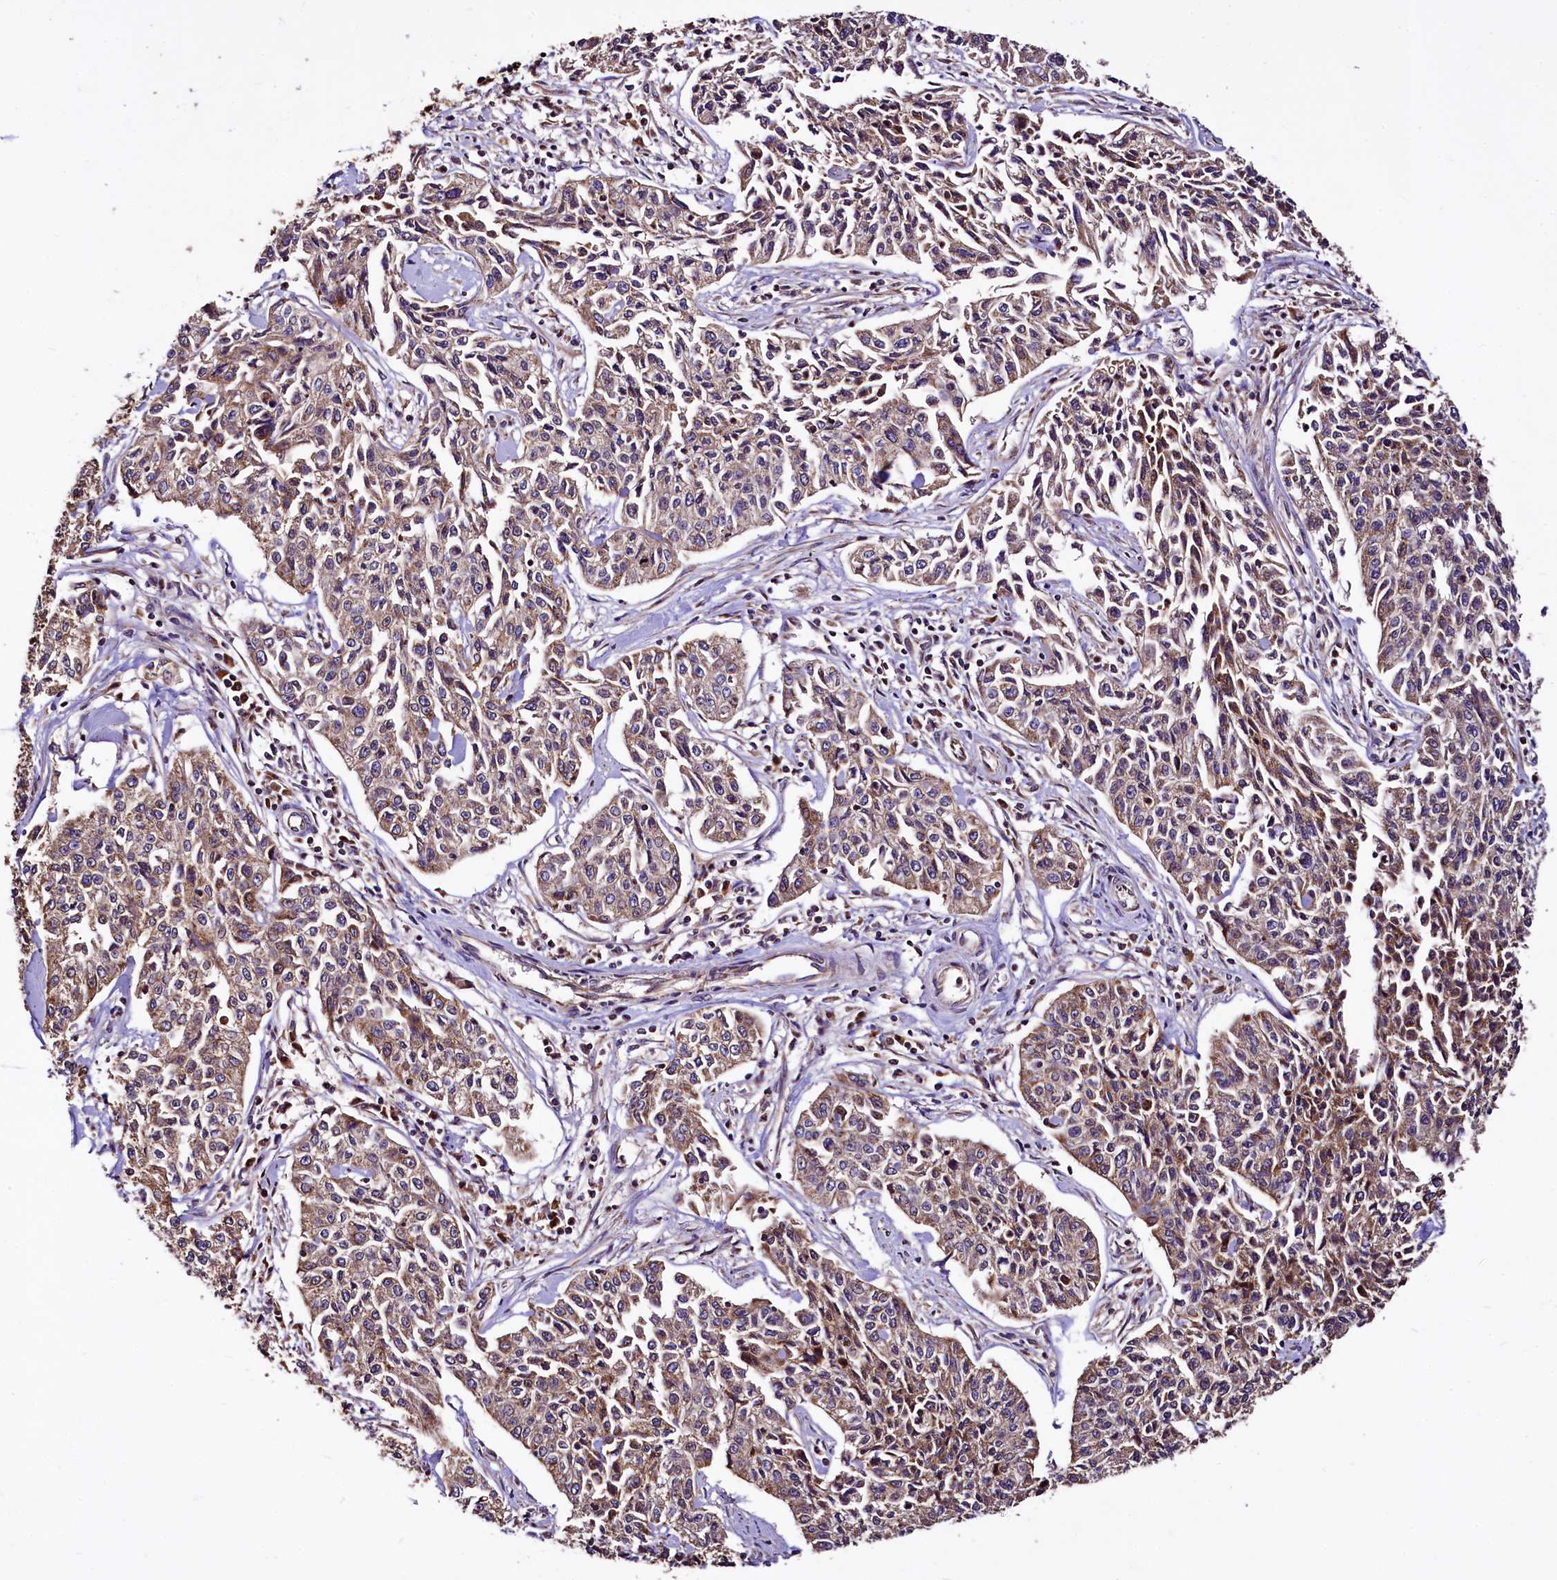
{"staining": {"intensity": "moderate", "quantity": ">75%", "location": "cytoplasmic/membranous"}, "tissue": "cervical cancer", "cell_type": "Tumor cells", "image_type": "cancer", "snomed": [{"axis": "morphology", "description": "Squamous cell carcinoma, NOS"}, {"axis": "topography", "description": "Cervix"}], "caption": "Tumor cells display medium levels of moderate cytoplasmic/membranous positivity in about >75% of cells in cervical cancer (squamous cell carcinoma). (IHC, brightfield microscopy, high magnification).", "gene": "LRSAM1", "patient": {"sex": "female", "age": 35}}